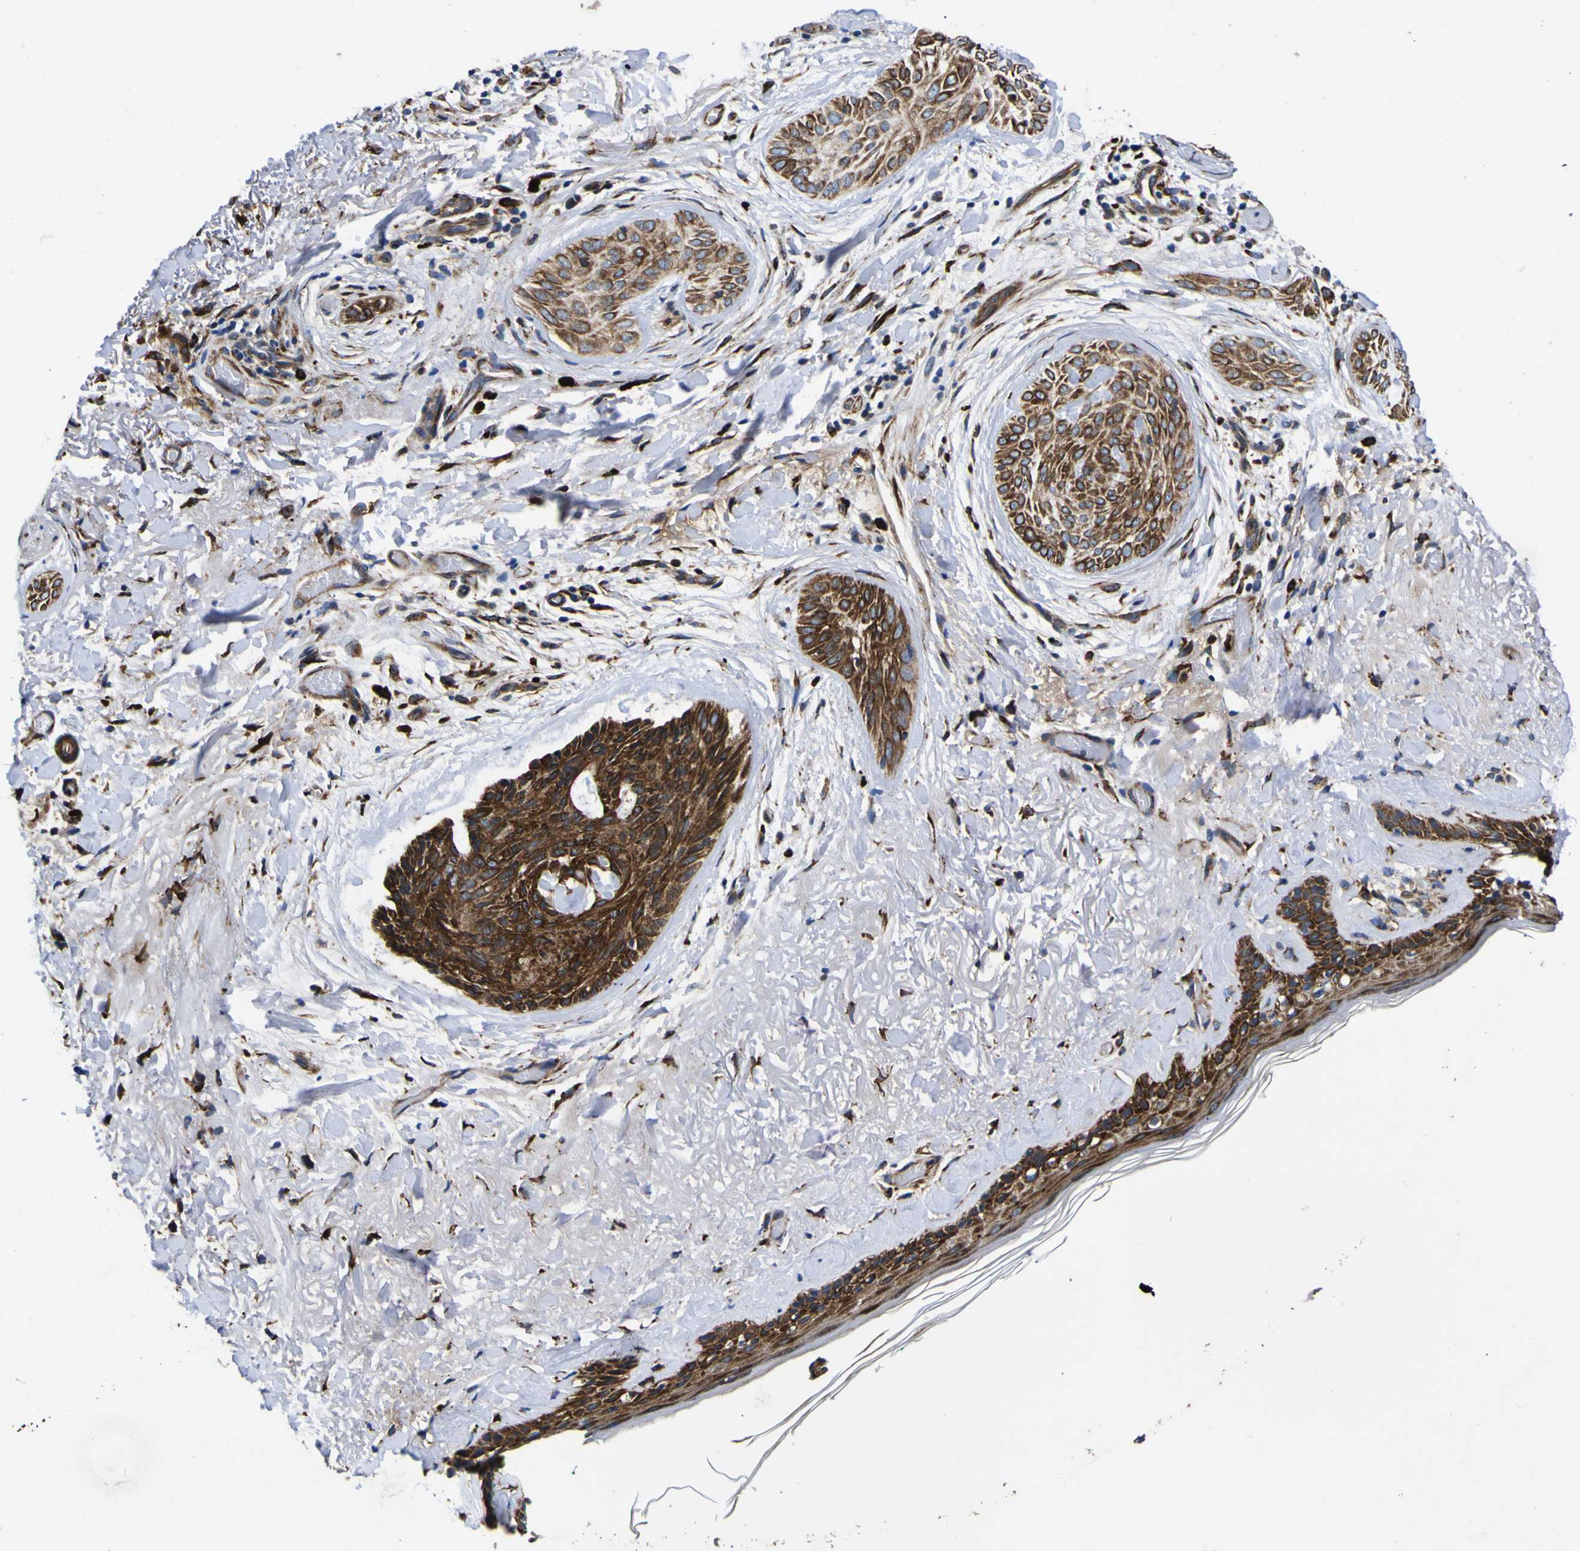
{"staining": {"intensity": "strong", "quantity": ">75%", "location": "cytoplasmic/membranous"}, "tissue": "skin cancer", "cell_type": "Tumor cells", "image_type": "cancer", "snomed": [{"axis": "morphology", "description": "Normal tissue, NOS"}, {"axis": "morphology", "description": "Basal cell carcinoma"}, {"axis": "topography", "description": "Skin"}], "caption": "Human skin cancer (basal cell carcinoma) stained for a protein (brown) exhibits strong cytoplasmic/membranous positive positivity in approximately >75% of tumor cells.", "gene": "SCD", "patient": {"sex": "female", "age": 71}}